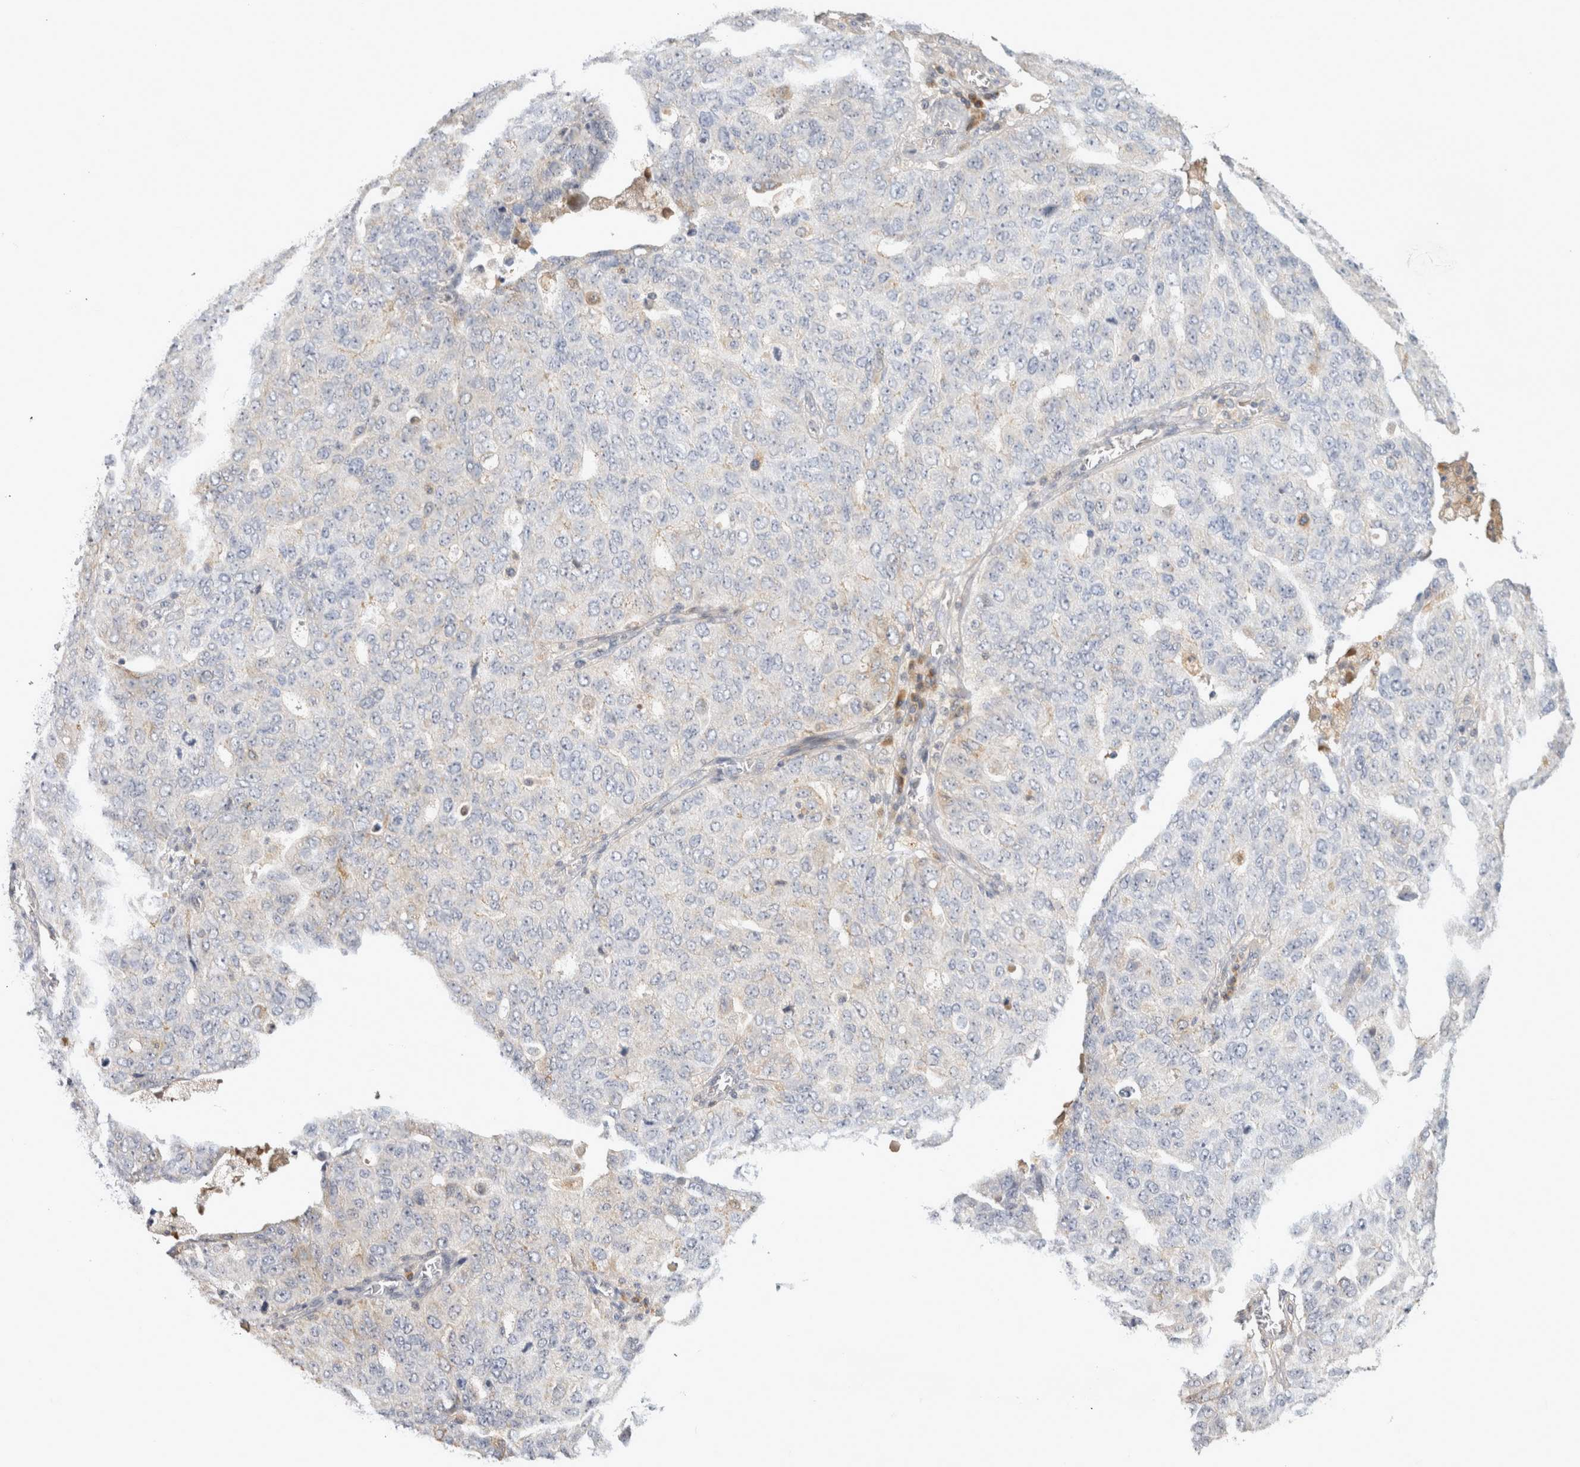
{"staining": {"intensity": "weak", "quantity": "<25%", "location": "cytoplasmic/membranous"}, "tissue": "ovarian cancer", "cell_type": "Tumor cells", "image_type": "cancer", "snomed": [{"axis": "morphology", "description": "Carcinoma, endometroid"}, {"axis": "topography", "description": "Ovary"}], "caption": "This is an immunohistochemistry histopathology image of human ovarian cancer (endometroid carcinoma). There is no staining in tumor cells.", "gene": "APOL2", "patient": {"sex": "female", "age": 62}}